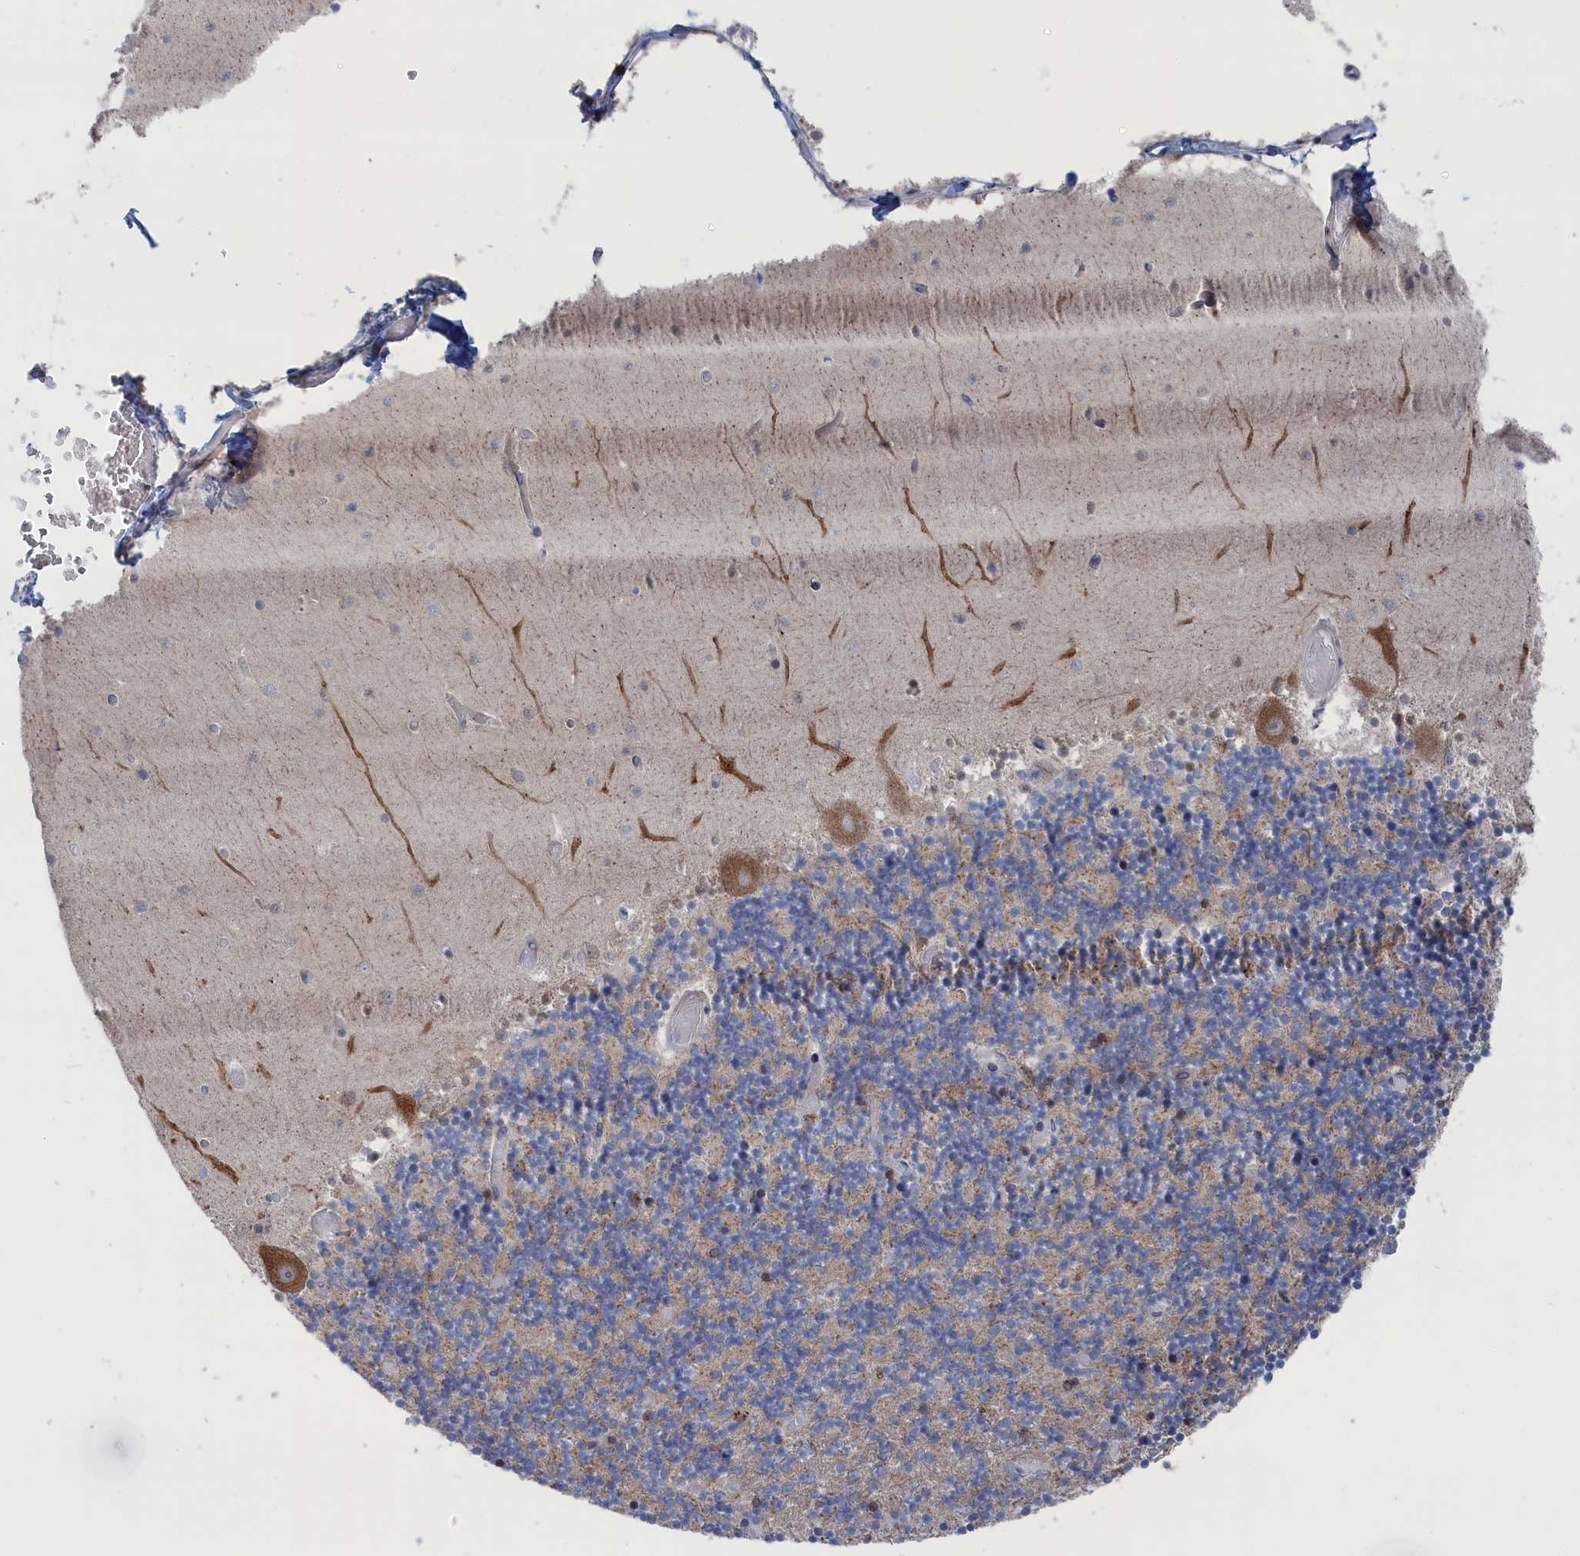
{"staining": {"intensity": "moderate", "quantity": "<25%", "location": "cytoplasmic/membranous"}, "tissue": "cerebellum", "cell_type": "Cells in granular layer", "image_type": "normal", "snomed": [{"axis": "morphology", "description": "Normal tissue, NOS"}, {"axis": "topography", "description": "Cerebellum"}], "caption": "An IHC histopathology image of normal tissue is shown. Protein staining in brown shows moderate cytoplasmic/membranous positivity in cerebellum within cells in granular layer.", "gene": "IRX1", "patient": {"sex": "female", "age": 28}}